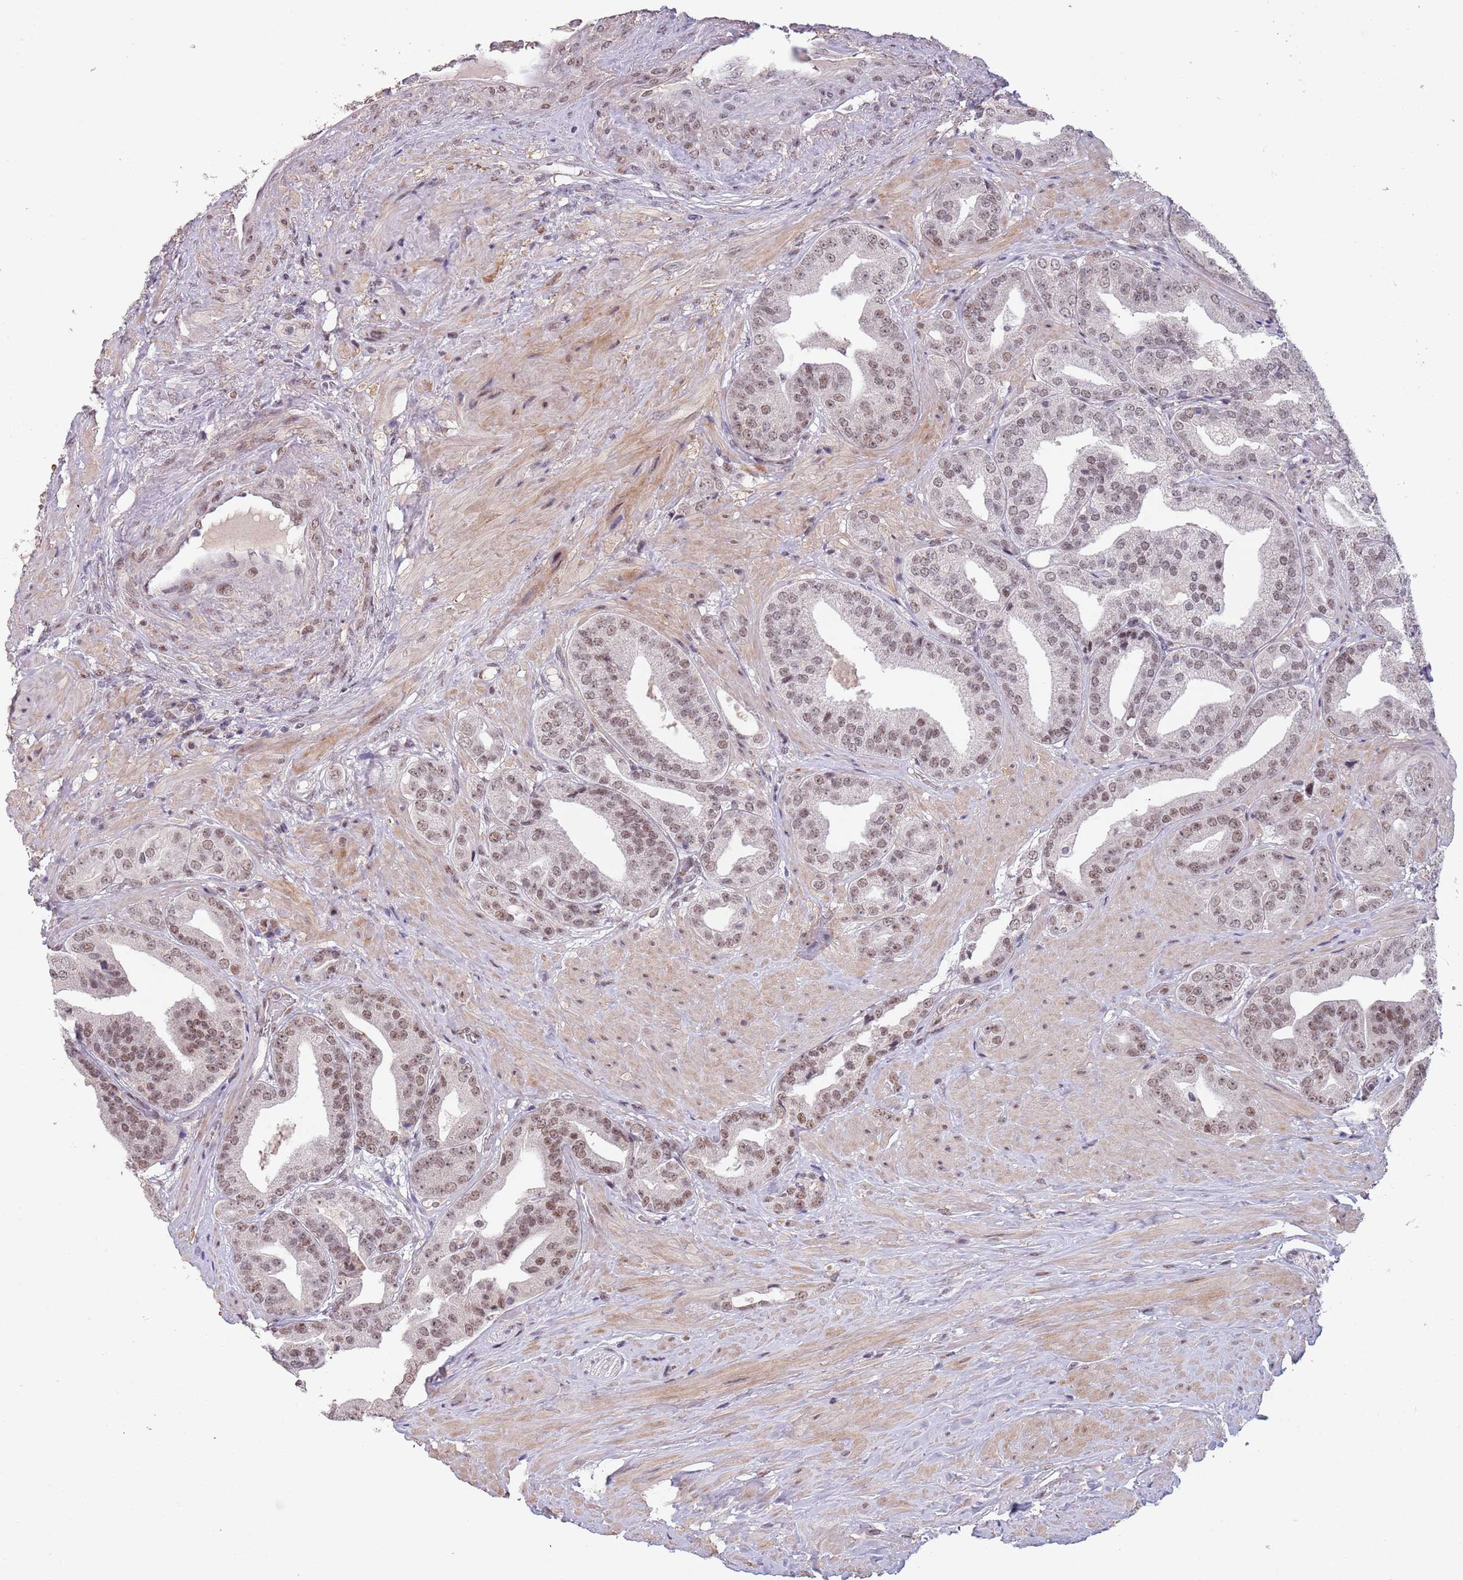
{"staining": {"intensity": "moderate", "quantity": ">75%", "location": "nuclear"}, "tissue": "prostate cancer", "cell_type": "Tumor cells", "image_type": "cancer", "snomed": [{"axis": "morphology", "description": "Adenocarcinoma, High grade"}, {"axis": "topography", "description": "Prostate"}], "caption": "This is an image of immunohistochemistry (IHC) staining of prostate cancer (adenocarcinoma (high-grade)), which shows moderate positivity in the nuclear of tumor cells.", "gene": "CIZ1", "patient": {"sex": "male", "age": 63}}